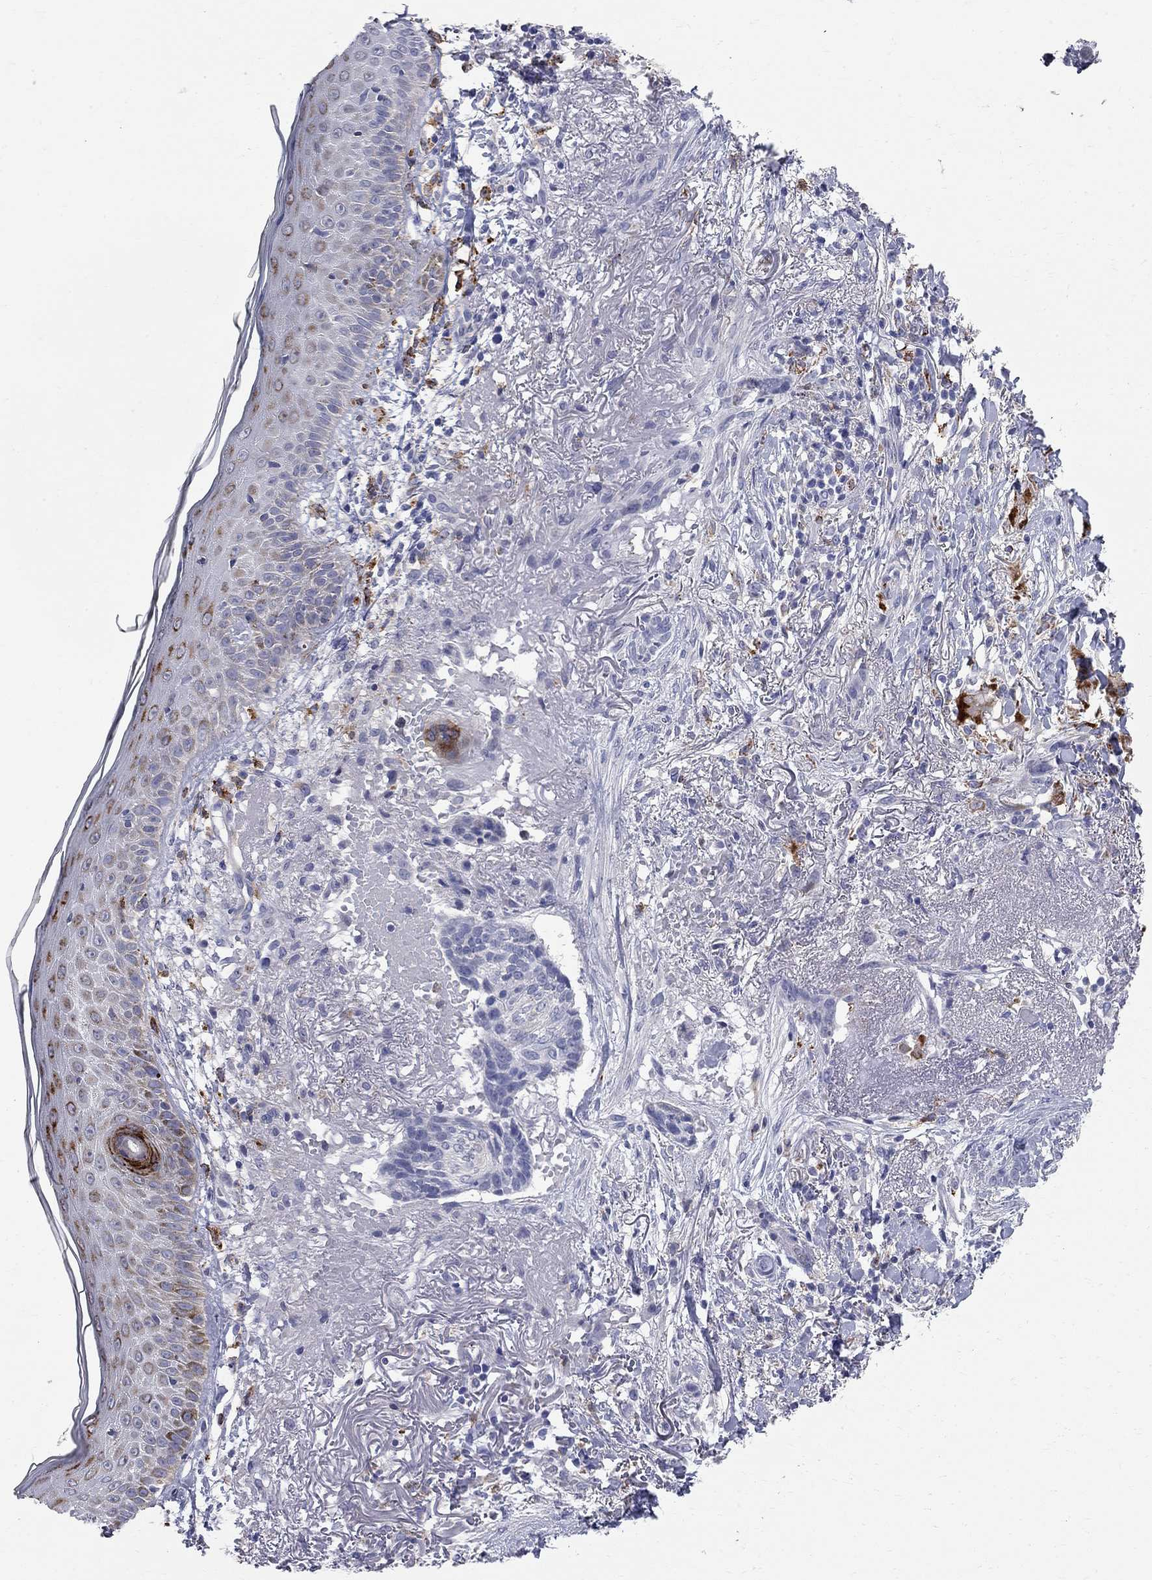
{"staining": {"intensity": "negative", "quantity": "none", "location": "none"}, "tissue": "skin cancer", "cell_type": "Tumor cells", "image_type": "cancer", "snomed": [{"axis": "morphology", "description": "Normal tissue, NOS"}, {"axis": "morphology", "description": "Basal cell carcinoma"}, {"axis": "topography", "description": "Skin"}], "caption": "This is a histopathology image of immunohistochemistry (IHC) staining of skin cancer (basal cell carcinoma), which shows no expression in tumor cells.", "gene": "ACSL1", "patient": {"sex": "male", "age": 84}}